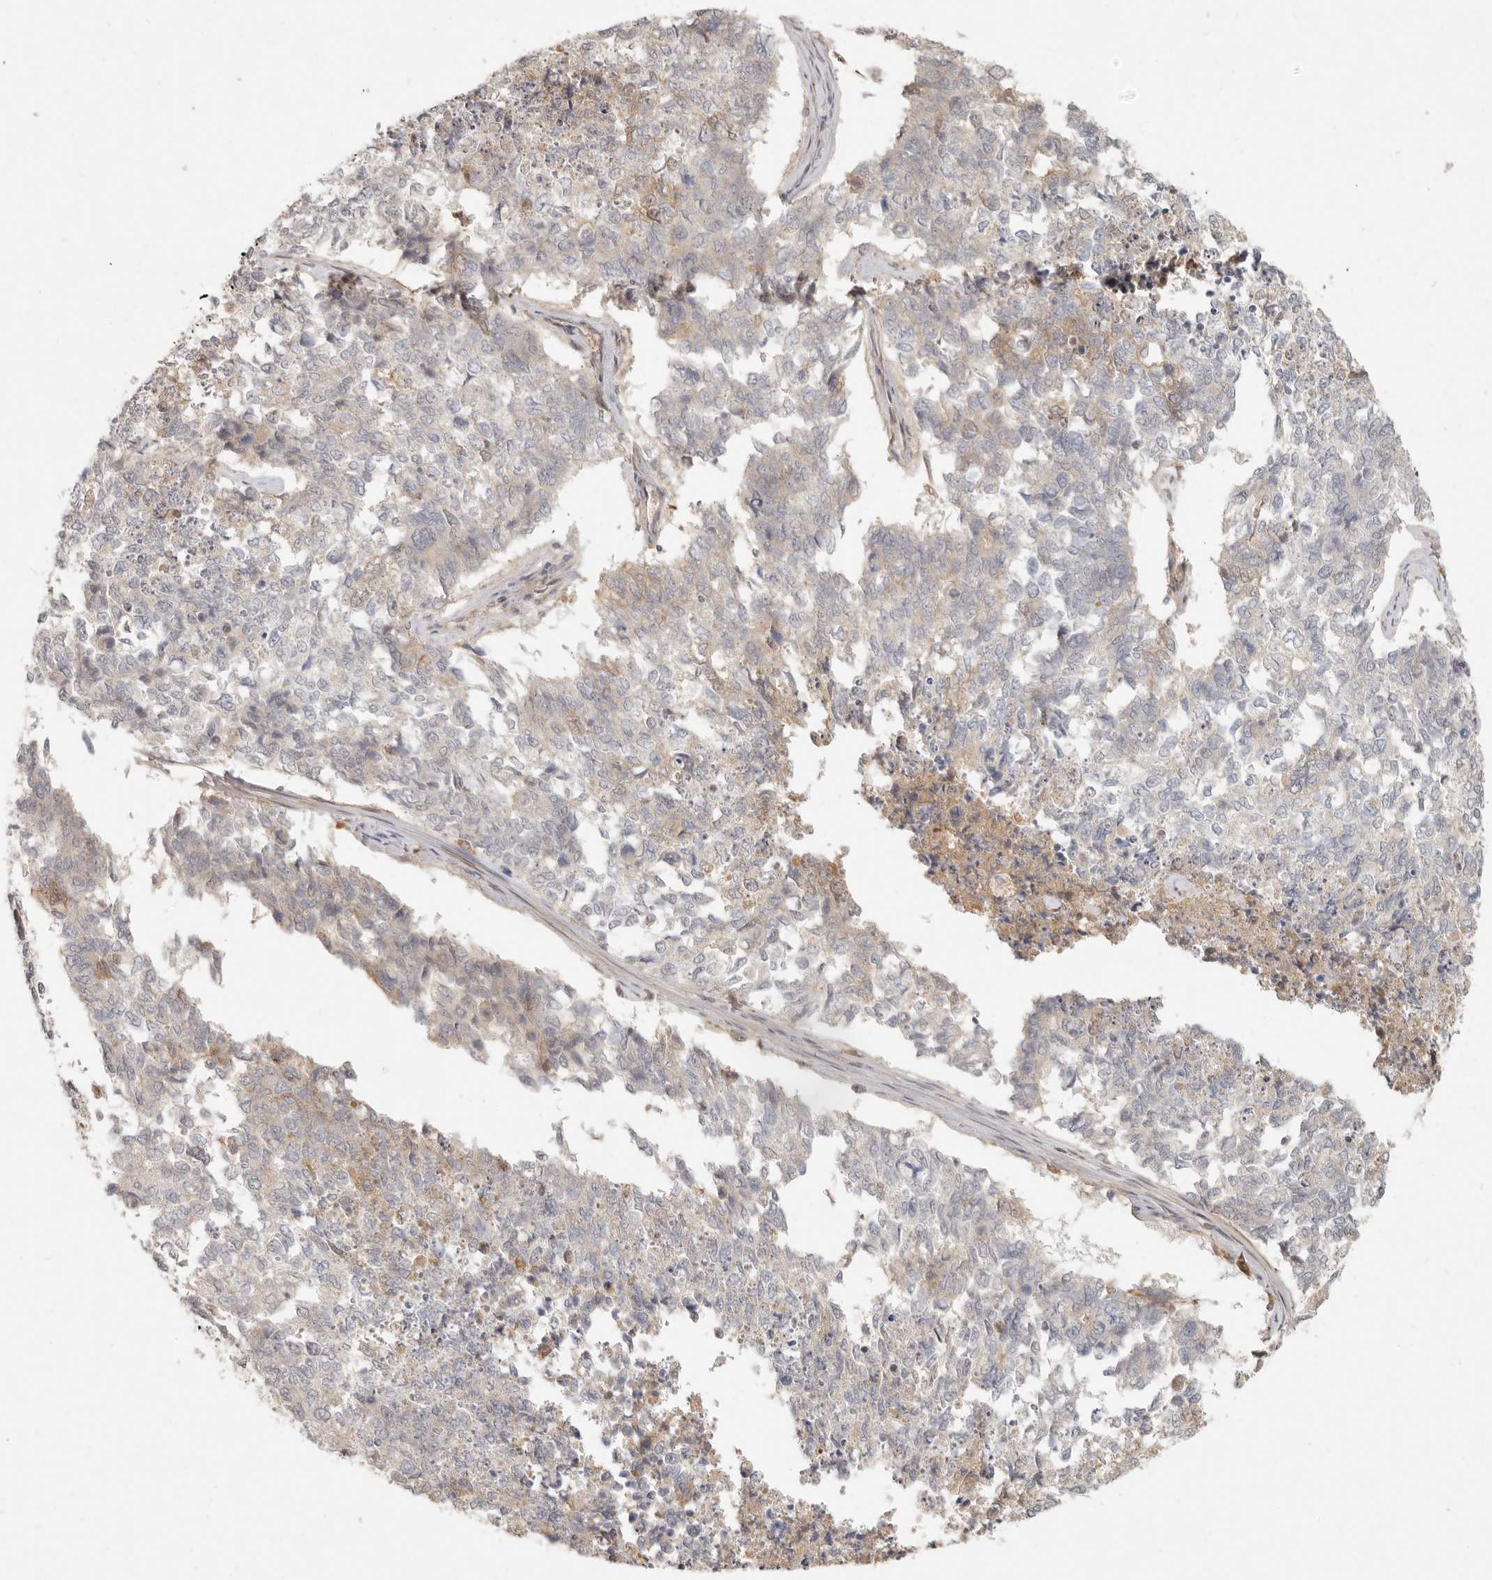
{"staining": {"intensity": "negative", "quantity": "none", "location": "none"}, "tissue": "cervical cancer", "cell_type": "Tumor cells", "image_type": "cancer", "snomed": [{"axis": "morphology", "description": "Squamous cell carcinoma, NOS"}, {"axis": "topography", "description": "Cervix"}], "caption": "The photomicrograph reveals no significant positivity in tumor cells of squamous cell carcinoma (cervical).", "gene": "UBXN11", "patient": {"sex": "female", "age": 63}}